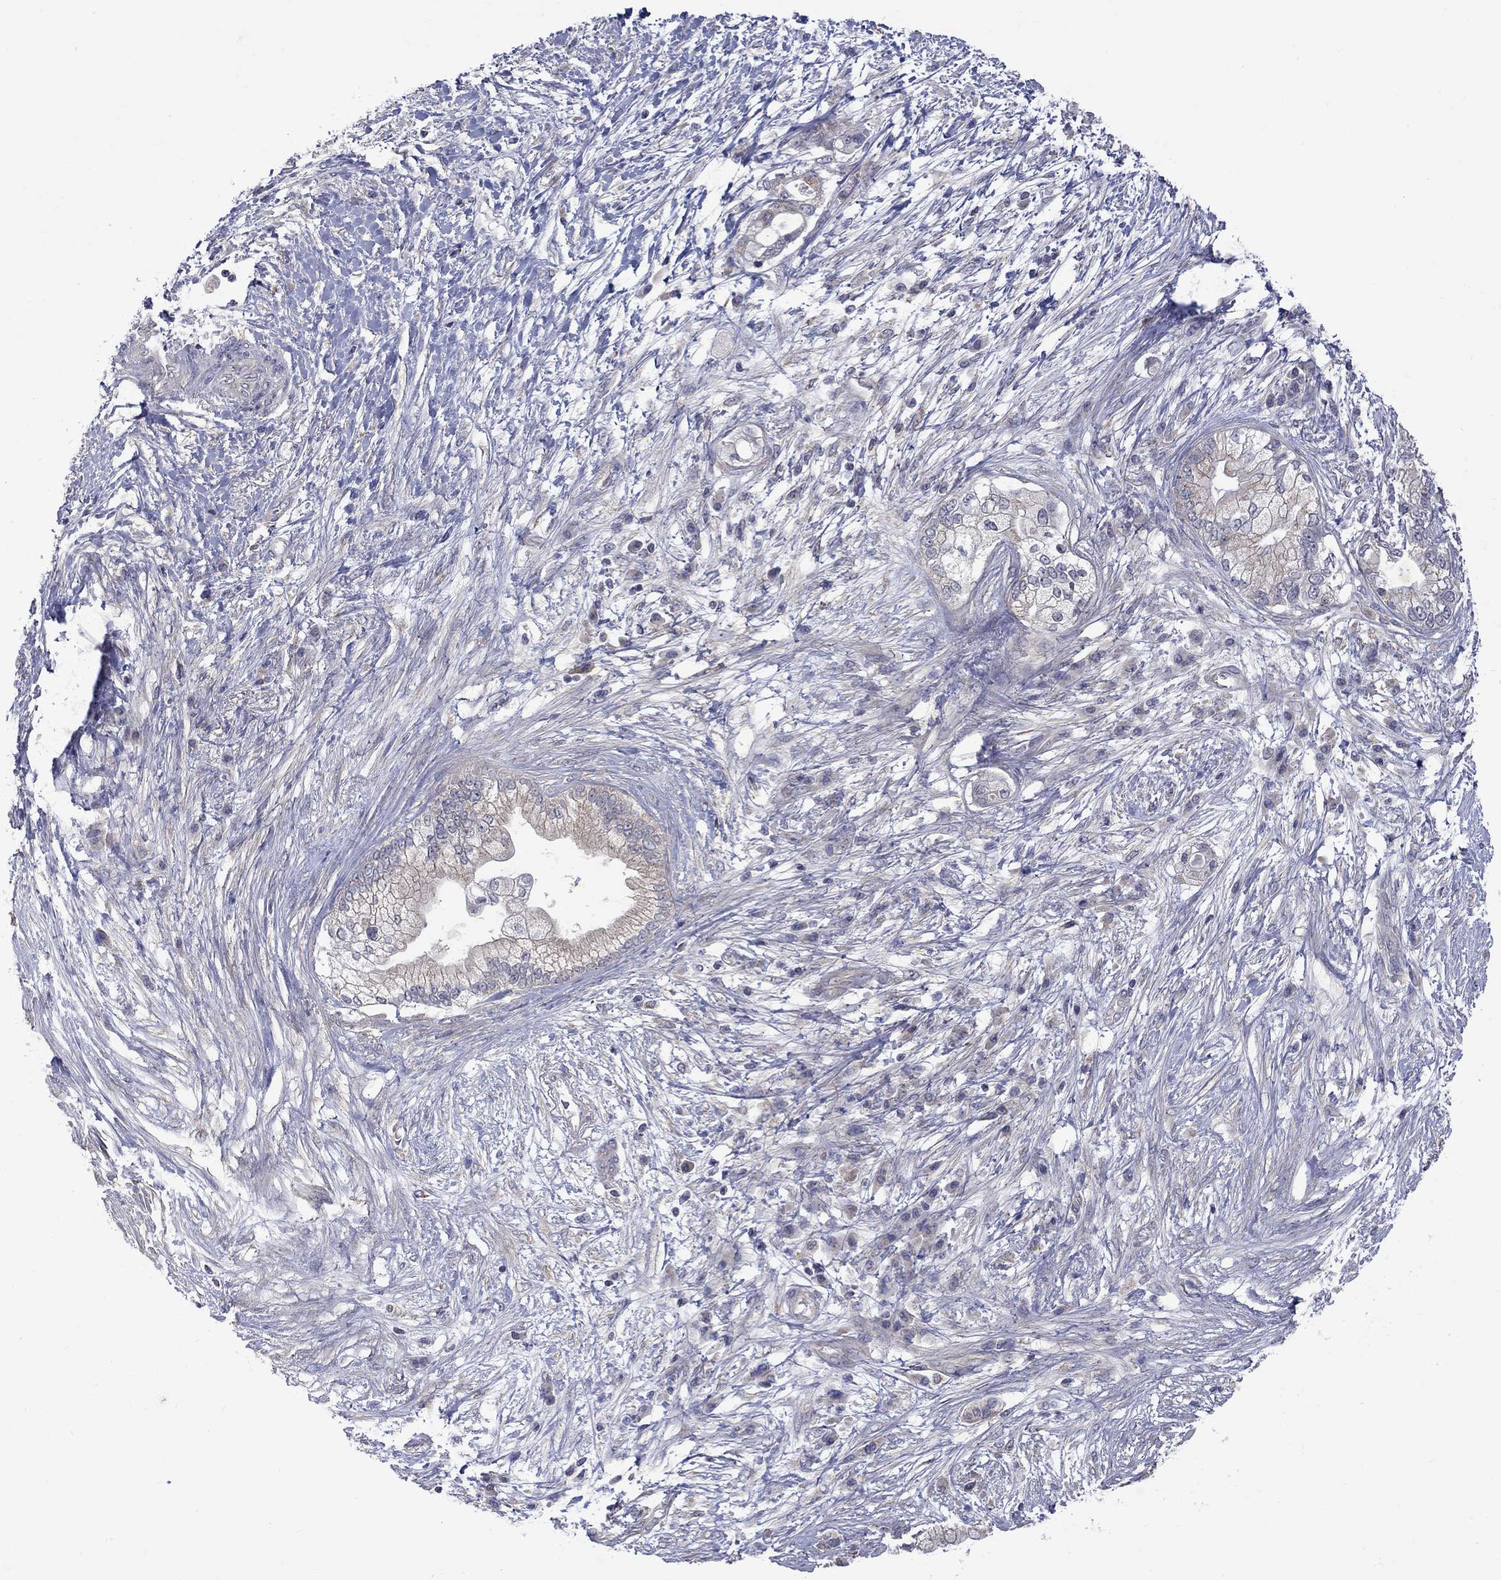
{"staining": {"intensity": "negative", "quantity": "none", "location": "none"}, "tissue": "pancreatic cancer", "cell_type": "Tumor cells", "image_type": "cancer", "snomed": [{"axis": "morphology", "description": "Adenocarcinoma, NOS"}, {"axis": "topography", "description": "Pancreas"}], "caption": "A photomicrograph of human adenocarcinoma (pancreatic) is negative for staining in tumor cells.", "gene": "SH2B1", "patient": {"sex": "female", "age": 69}}